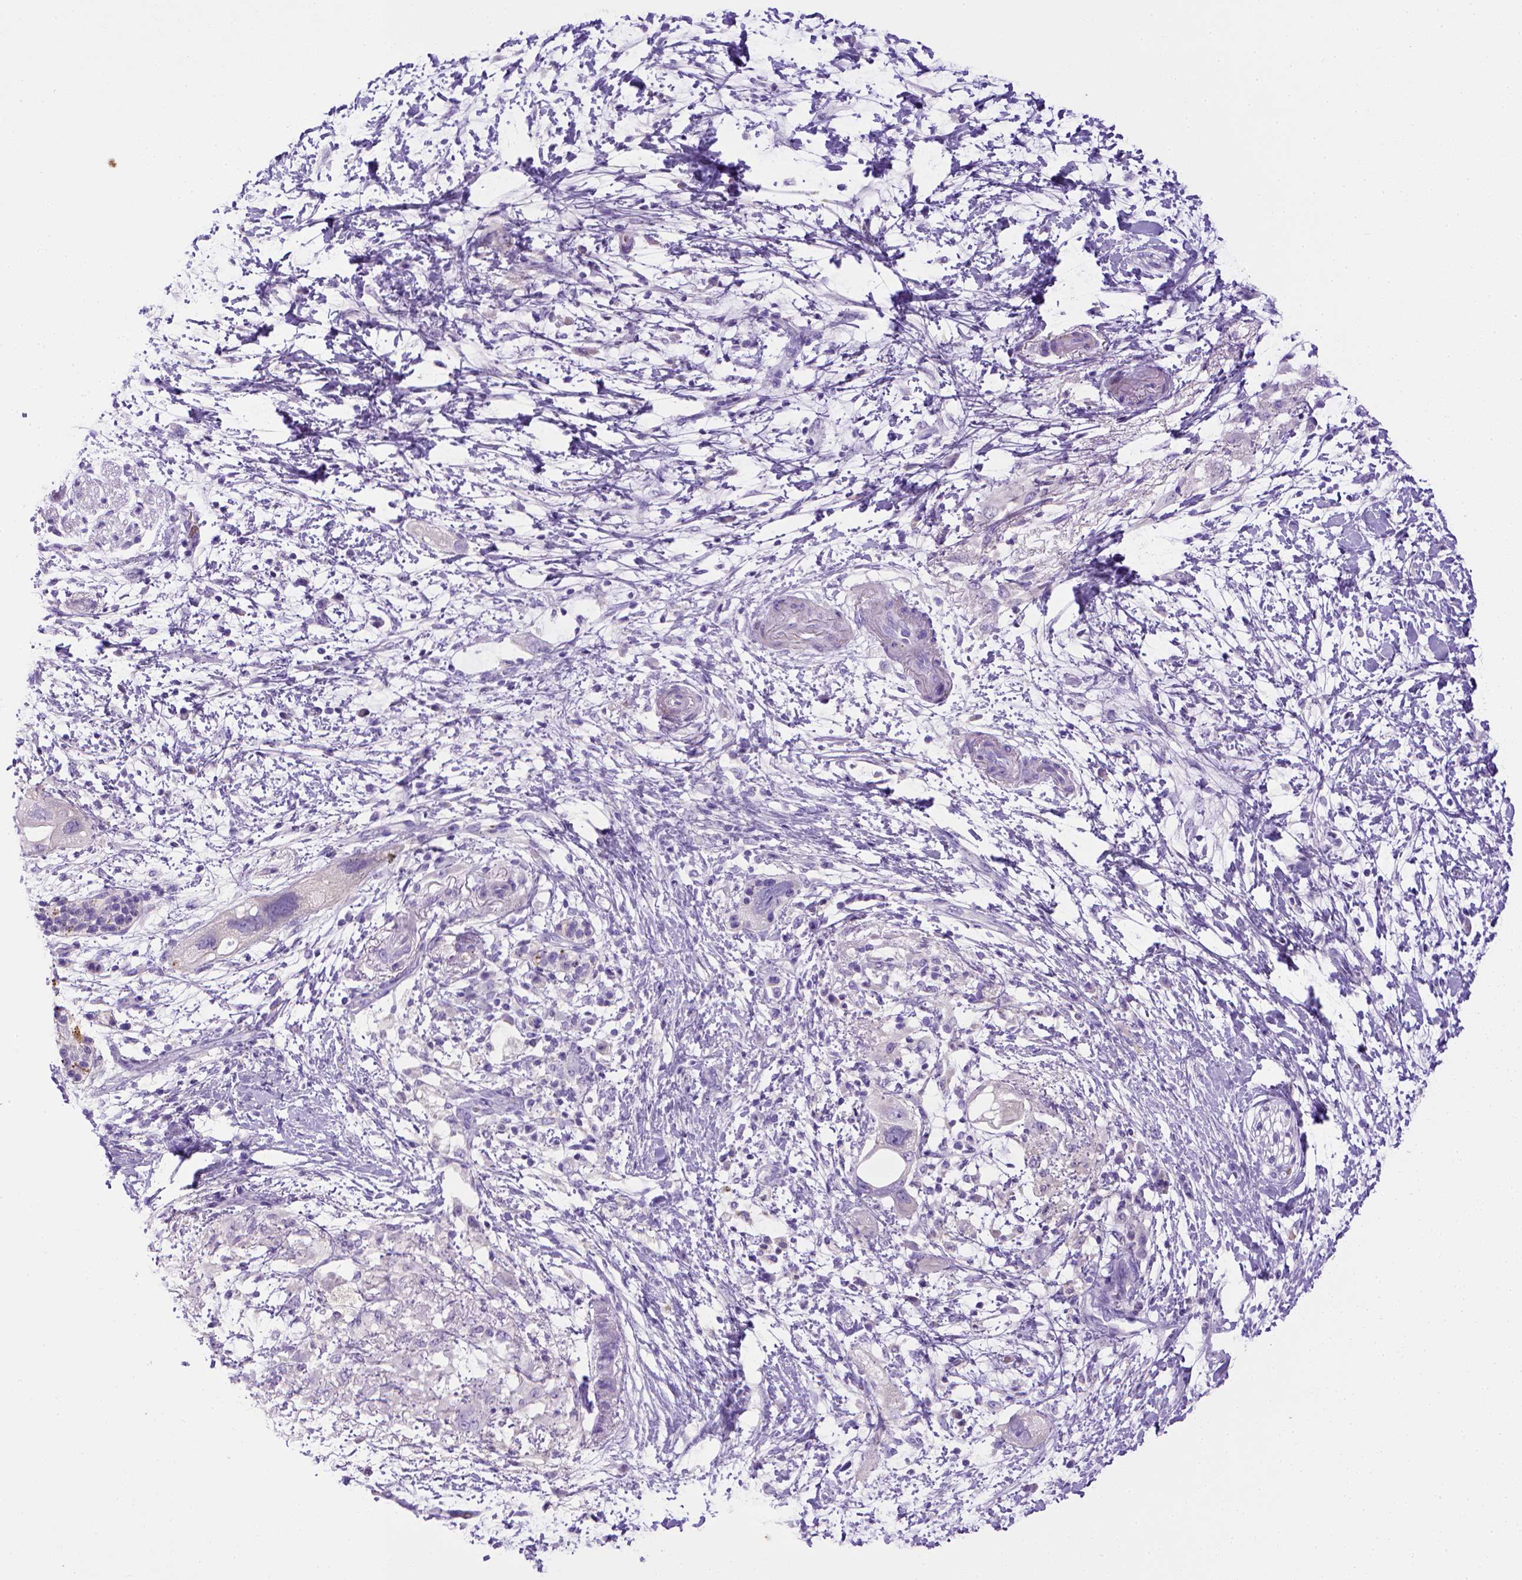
{"staining": {"intensity": "negative", "quantity": "none", "location": "none"}, "tissue": "pancreatic cancer", "cell_type": "Tumor cells", "image_type": "cancer", "snomed": [{"axis": "morphology", "description": "Adenocarcinoma, NOS"}, {"axis": "topography", "description": "Pancreas"}], "caption": "Tumor cells are negative for protein expression in human pancreatic adenocarcinoma.", "gene": "BAAT", "patient": {"sex": "female", "age": 72}}